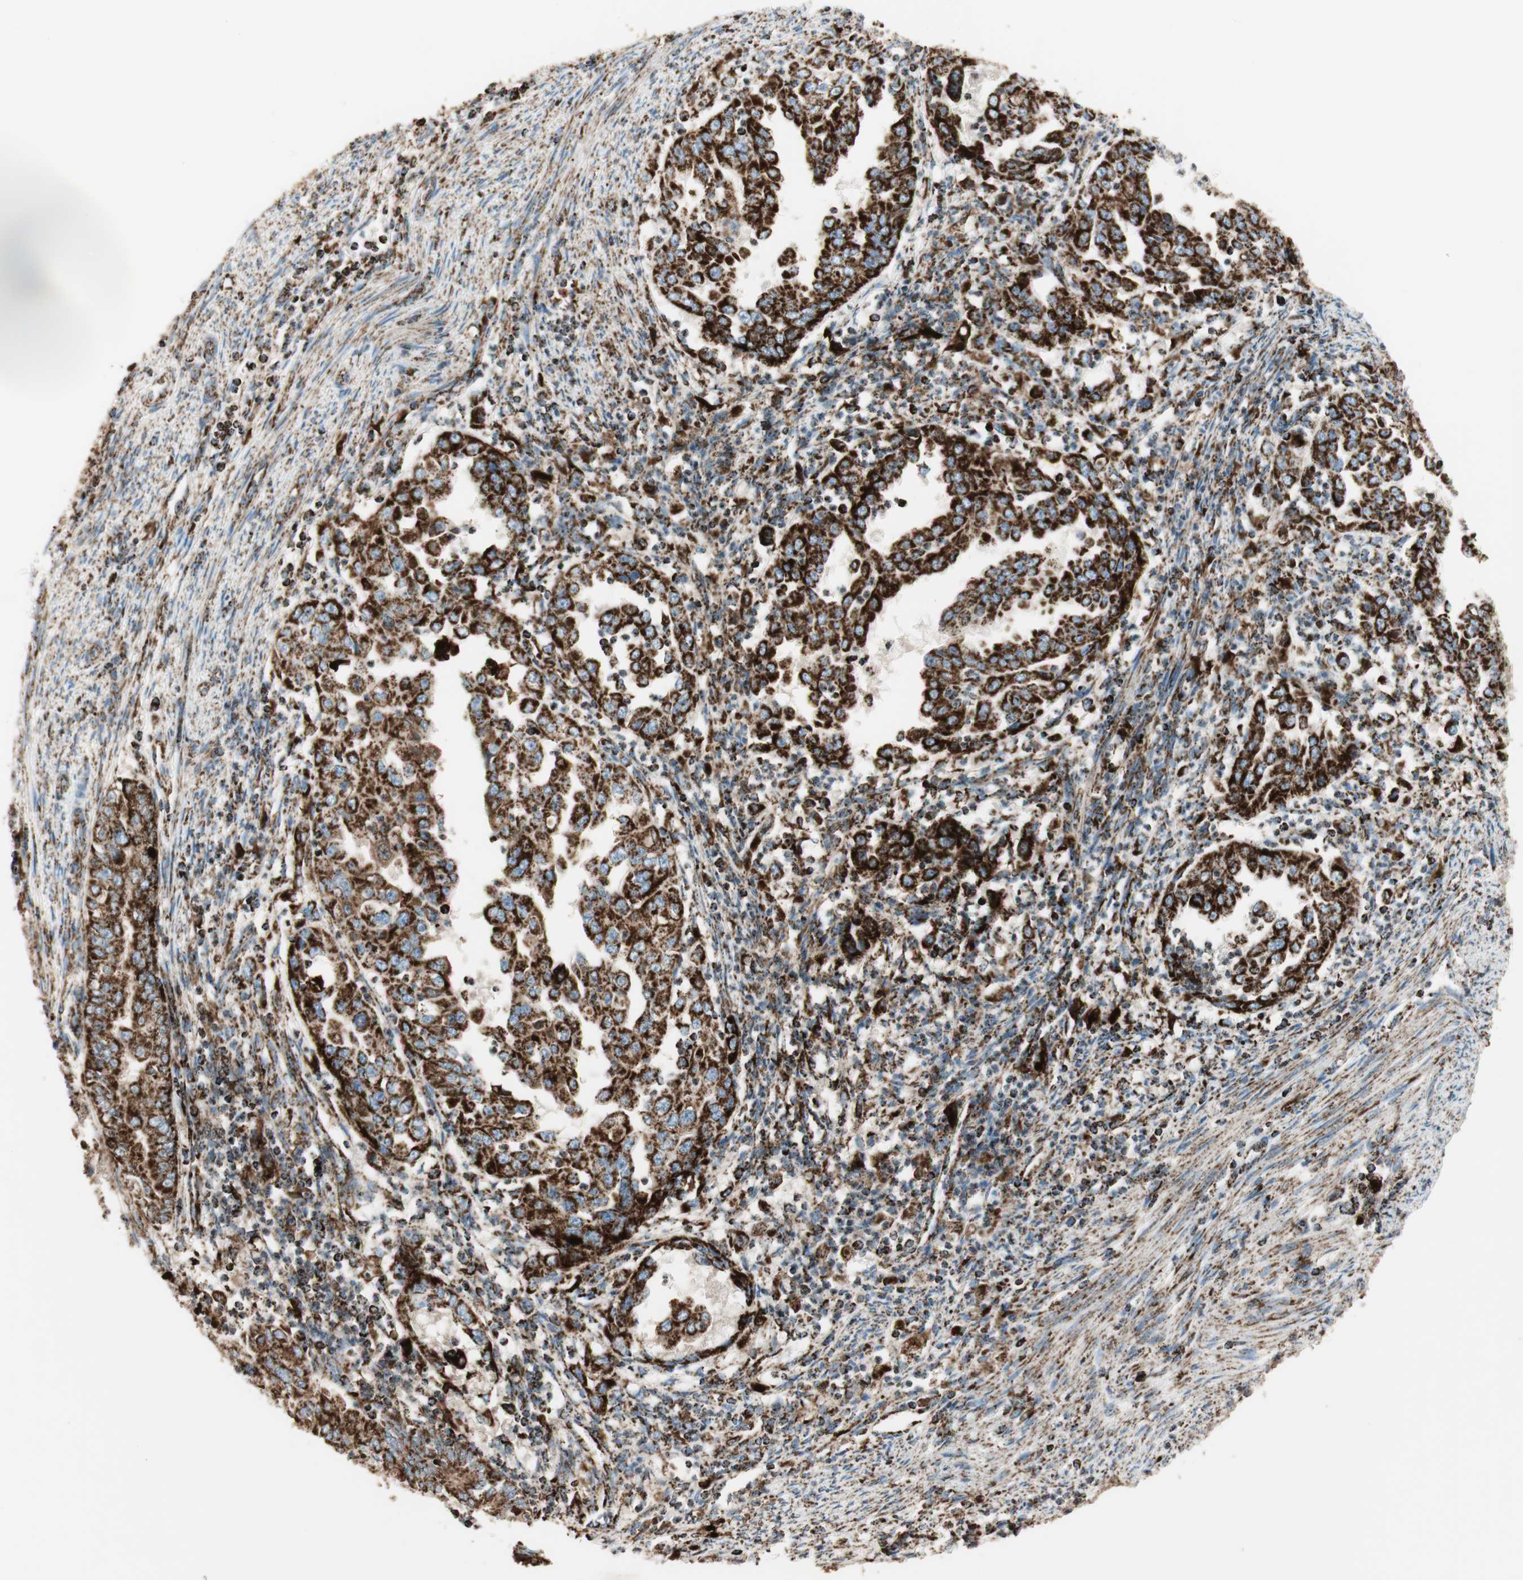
{"staining": {"intensity": "strong", "quantity": ">75%", "location": "cytoplasmic/membranous"}, "tissue": "endometrial cancer", "cell_type": "Tumor cells", "image_type": "cancer", "snomed": [{"axis": "morphology", "description": "Adenocarcinoma, NOS"}, {"axis": "topography", "description": "Endometrium"}], "caption": "Approximately >75% of tumor cells in human adenocarcinoma (endometrial) reveal strong cytoplasmic/membranous protein staining as visualized by brown immunohistochemical staining.", "gene": "ME2", "patient": {"sex": "female", "age": 85}}